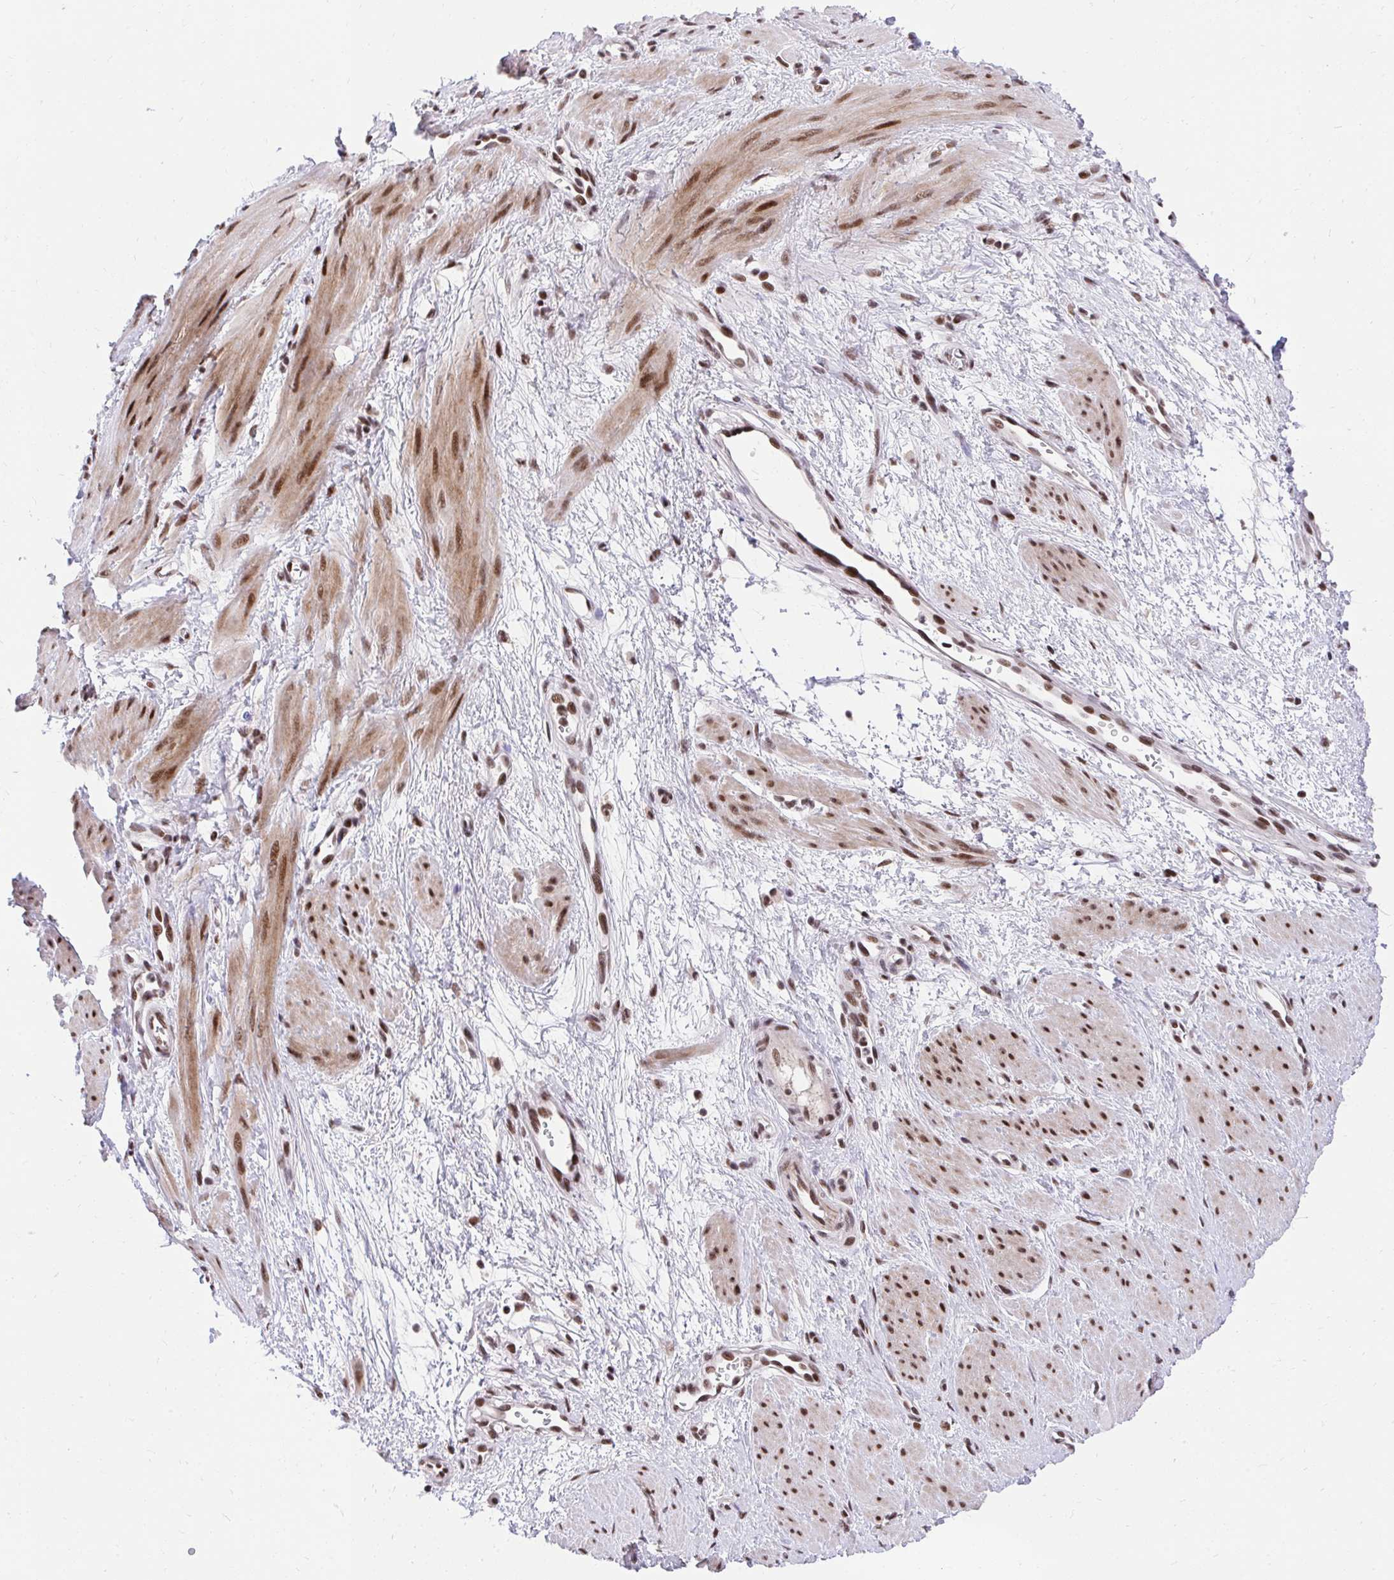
{"staining": {"intensity": "moderate", "quantity": ">75%", "location": "nuclear"}, "tissue": "smooth muscle", "cell_type": "Smooth muscle cells", "image_type": "normal", "snomed": [{"axis": "morphology", "description": "Normal tissue, NOS"}, {"axis": "topography", "description": "Smooth muscle"}, {"axis": "topography", "description": "Uterus"}], "caption": "This histopathology image exhibits IHC staining of normal smooth muscle, with medium moderate nuclear staining in about >75% of smooth muscle cells.", "gene": "SYNE4", "patient": {"sex": "female", "age": 39}}